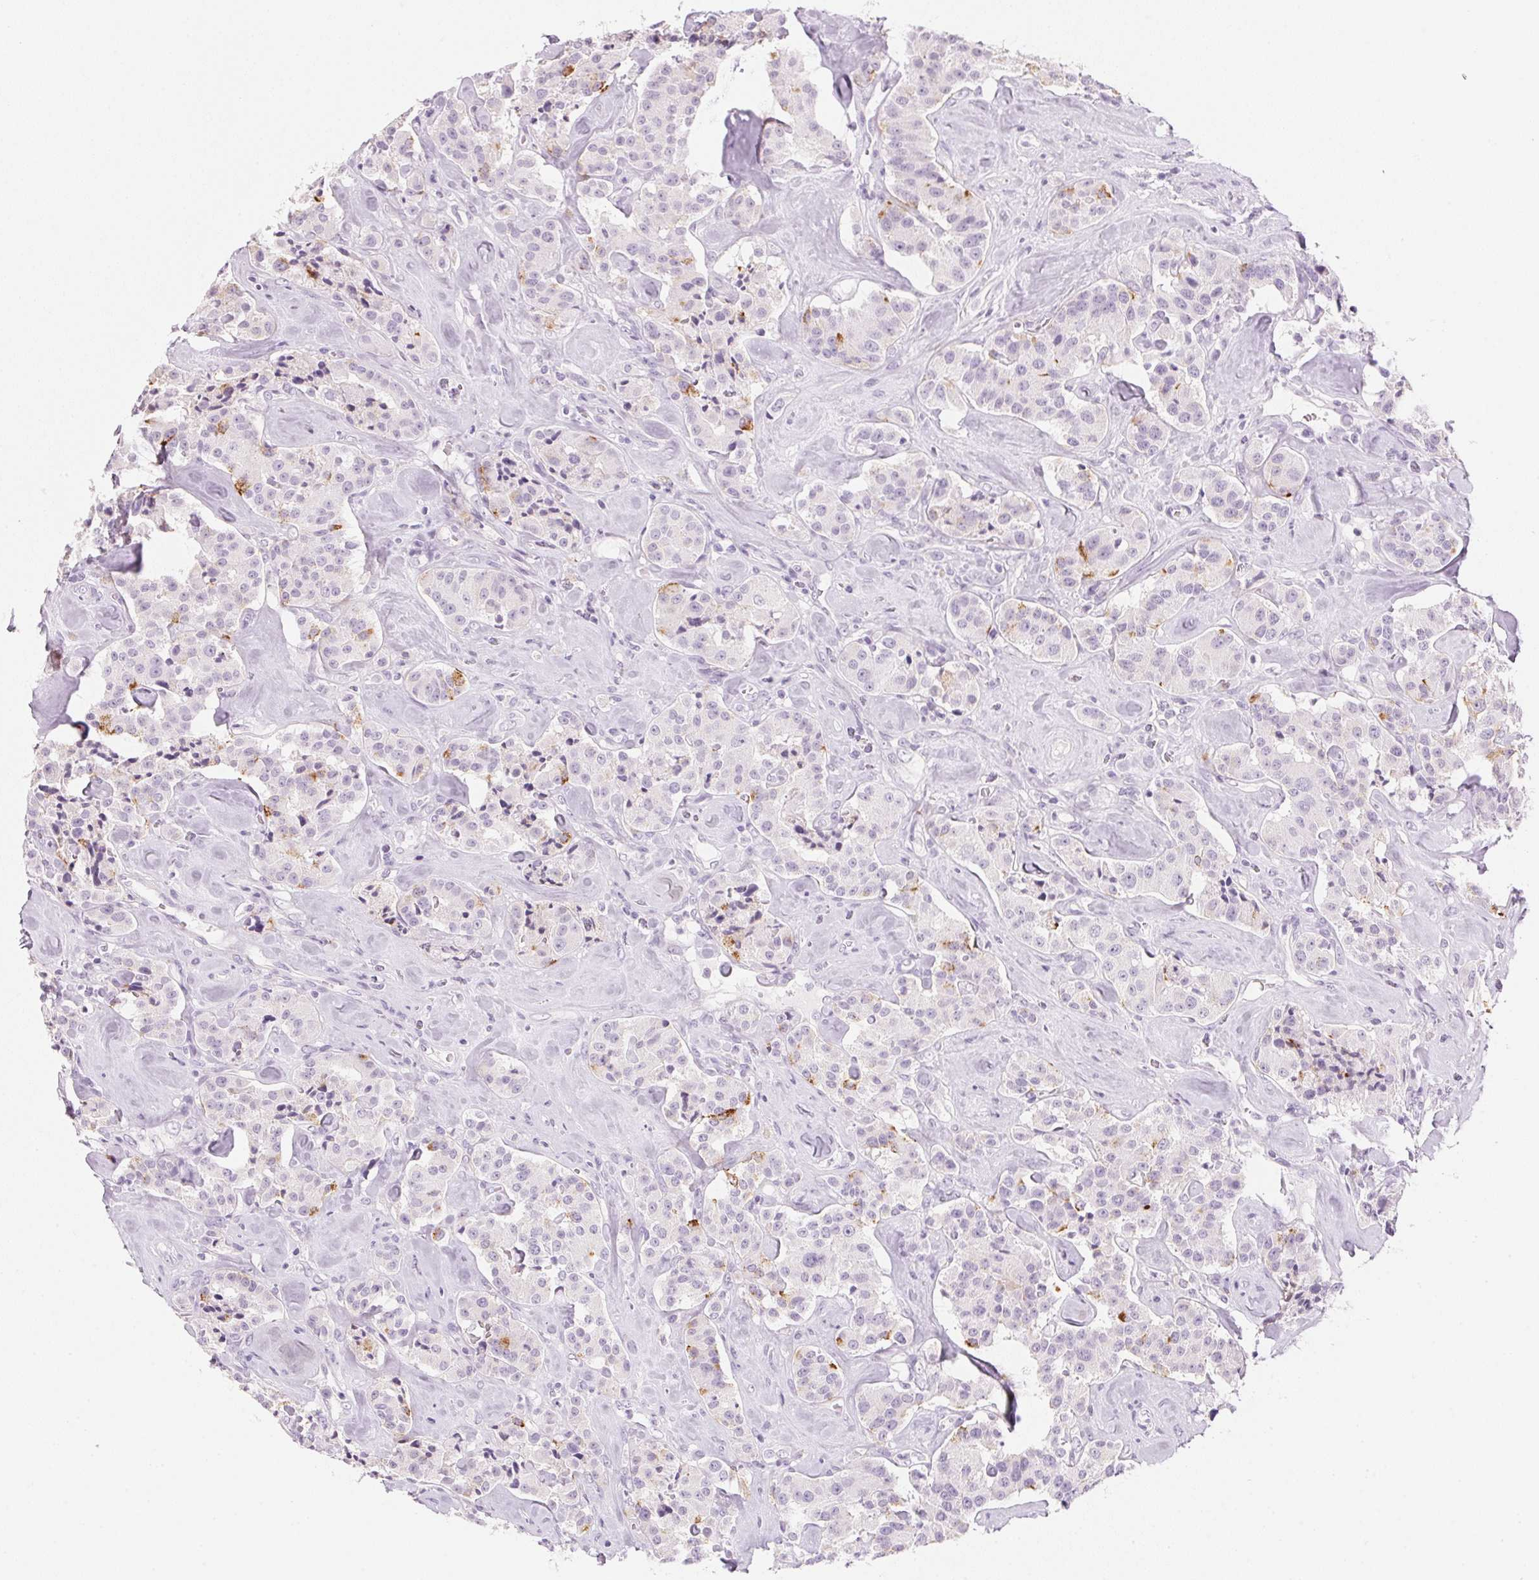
{"staining": {"intensity": "moderate", "quantity": "<25%", "location": "cytoplasmic/membranous"}, "tissue": "carcinoid", "cell_type": "Tumor cells", "image_type": "cancer", "snomed": [{"axis": "morphology", "description": "Carcinoid, malignant, NOS"}, {"axis": "topography", "description": "Pancreas"}], "caption": "Malignant carcinoid stained with IHC demonstrates moderate cytoplasmic/membranous positivity in about <25% of tumor cells.", "gene": "IGFBP1", "patient": {"sex": "male", "age": 41}}